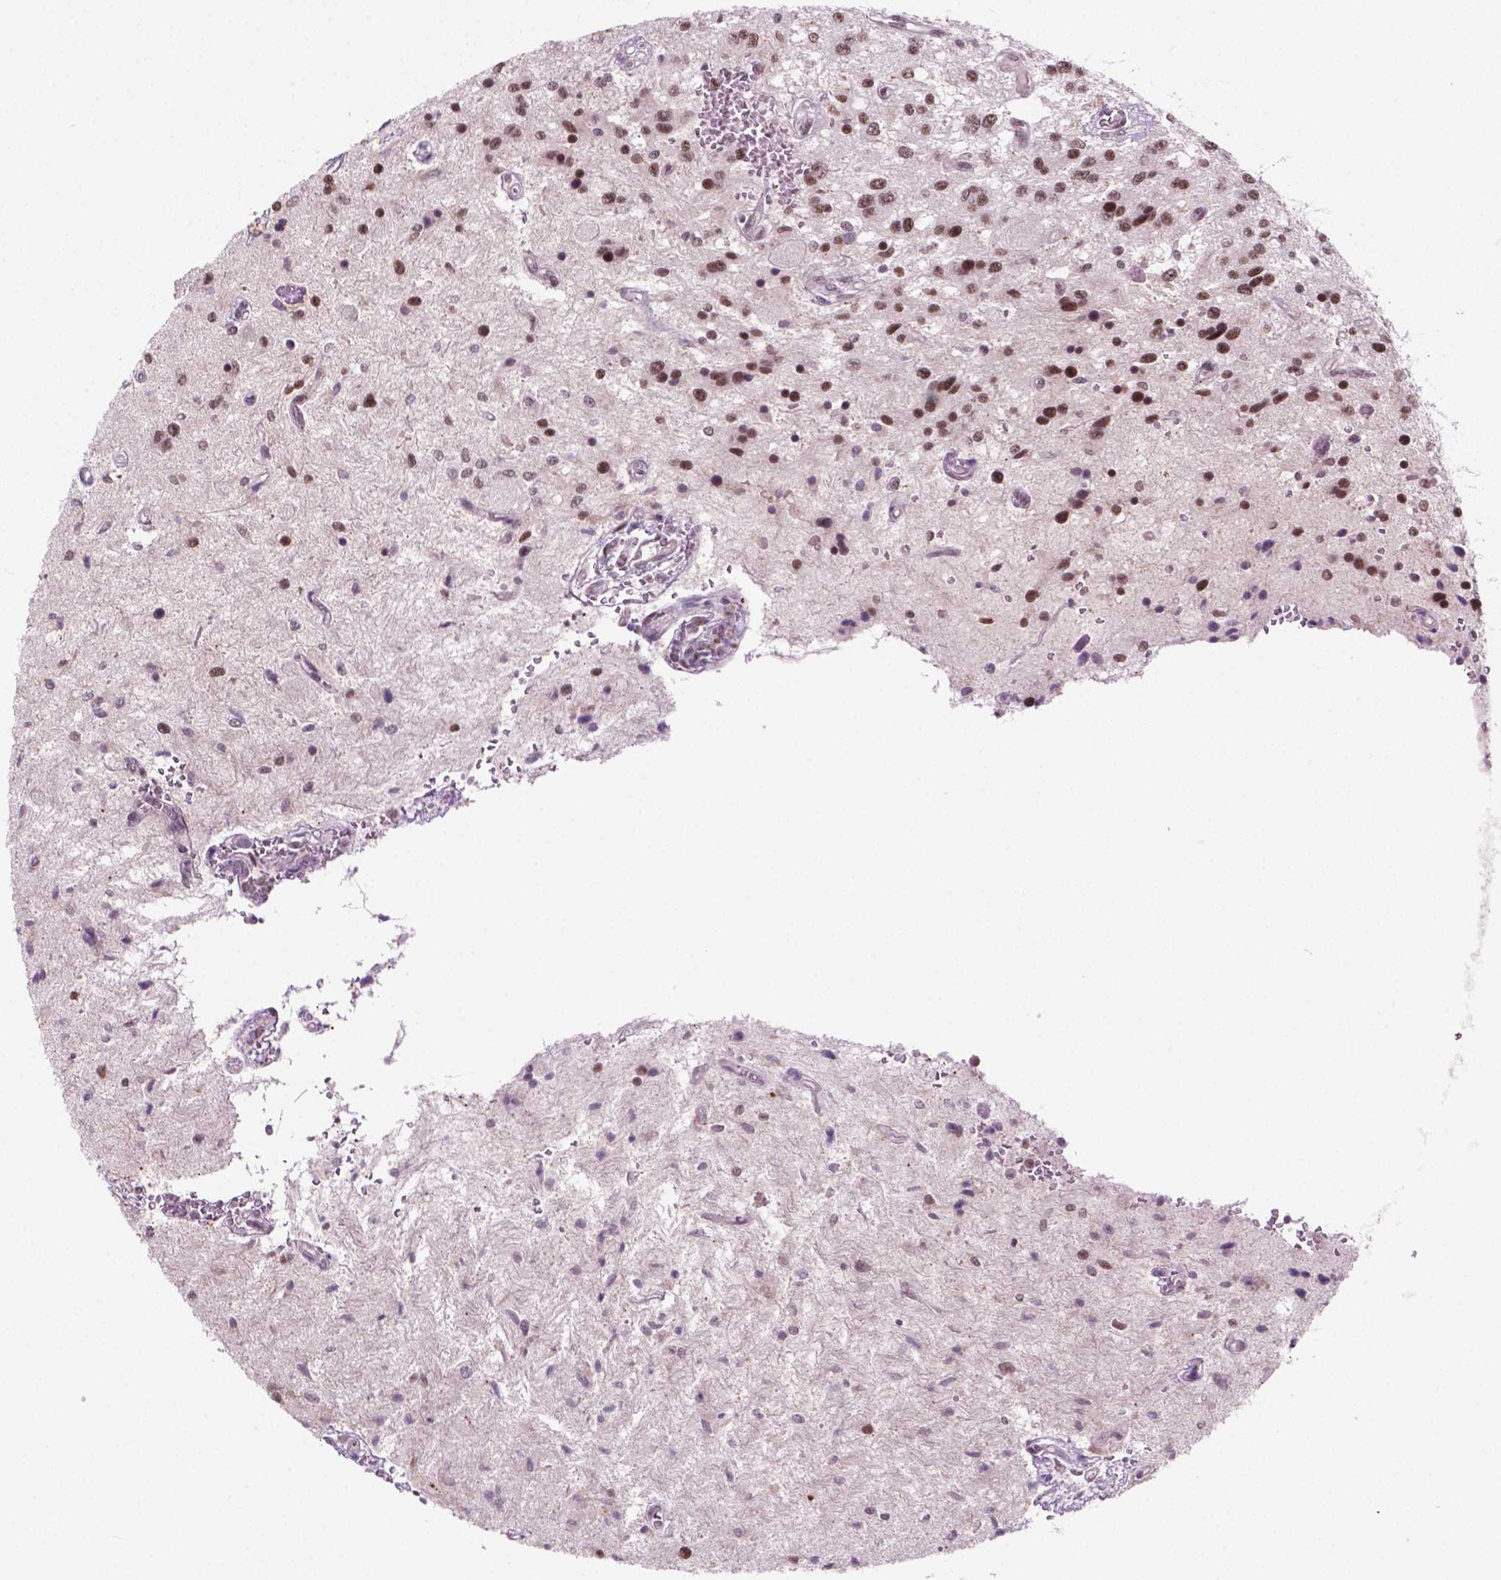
{"staining": {"intensity": "strong", "quantity": ">75%", "location": "nuclear"}, "tissue": "glioma", "cell_type": "Tumor cells", "image_type": "cancer", "snomed": [{"axis": "morphology", "description": "Glioma, malignant, Low grade"}, {"axis": "topography", "description": "Cerebellum"}], "caption": "Malignant low-grade glioma stained with immunohistochemistry displays strong nuclear positivity in approximately >75% of tumor cells.", "gene": "PHAX", "patient": {"sex": "female", "age": 14}}